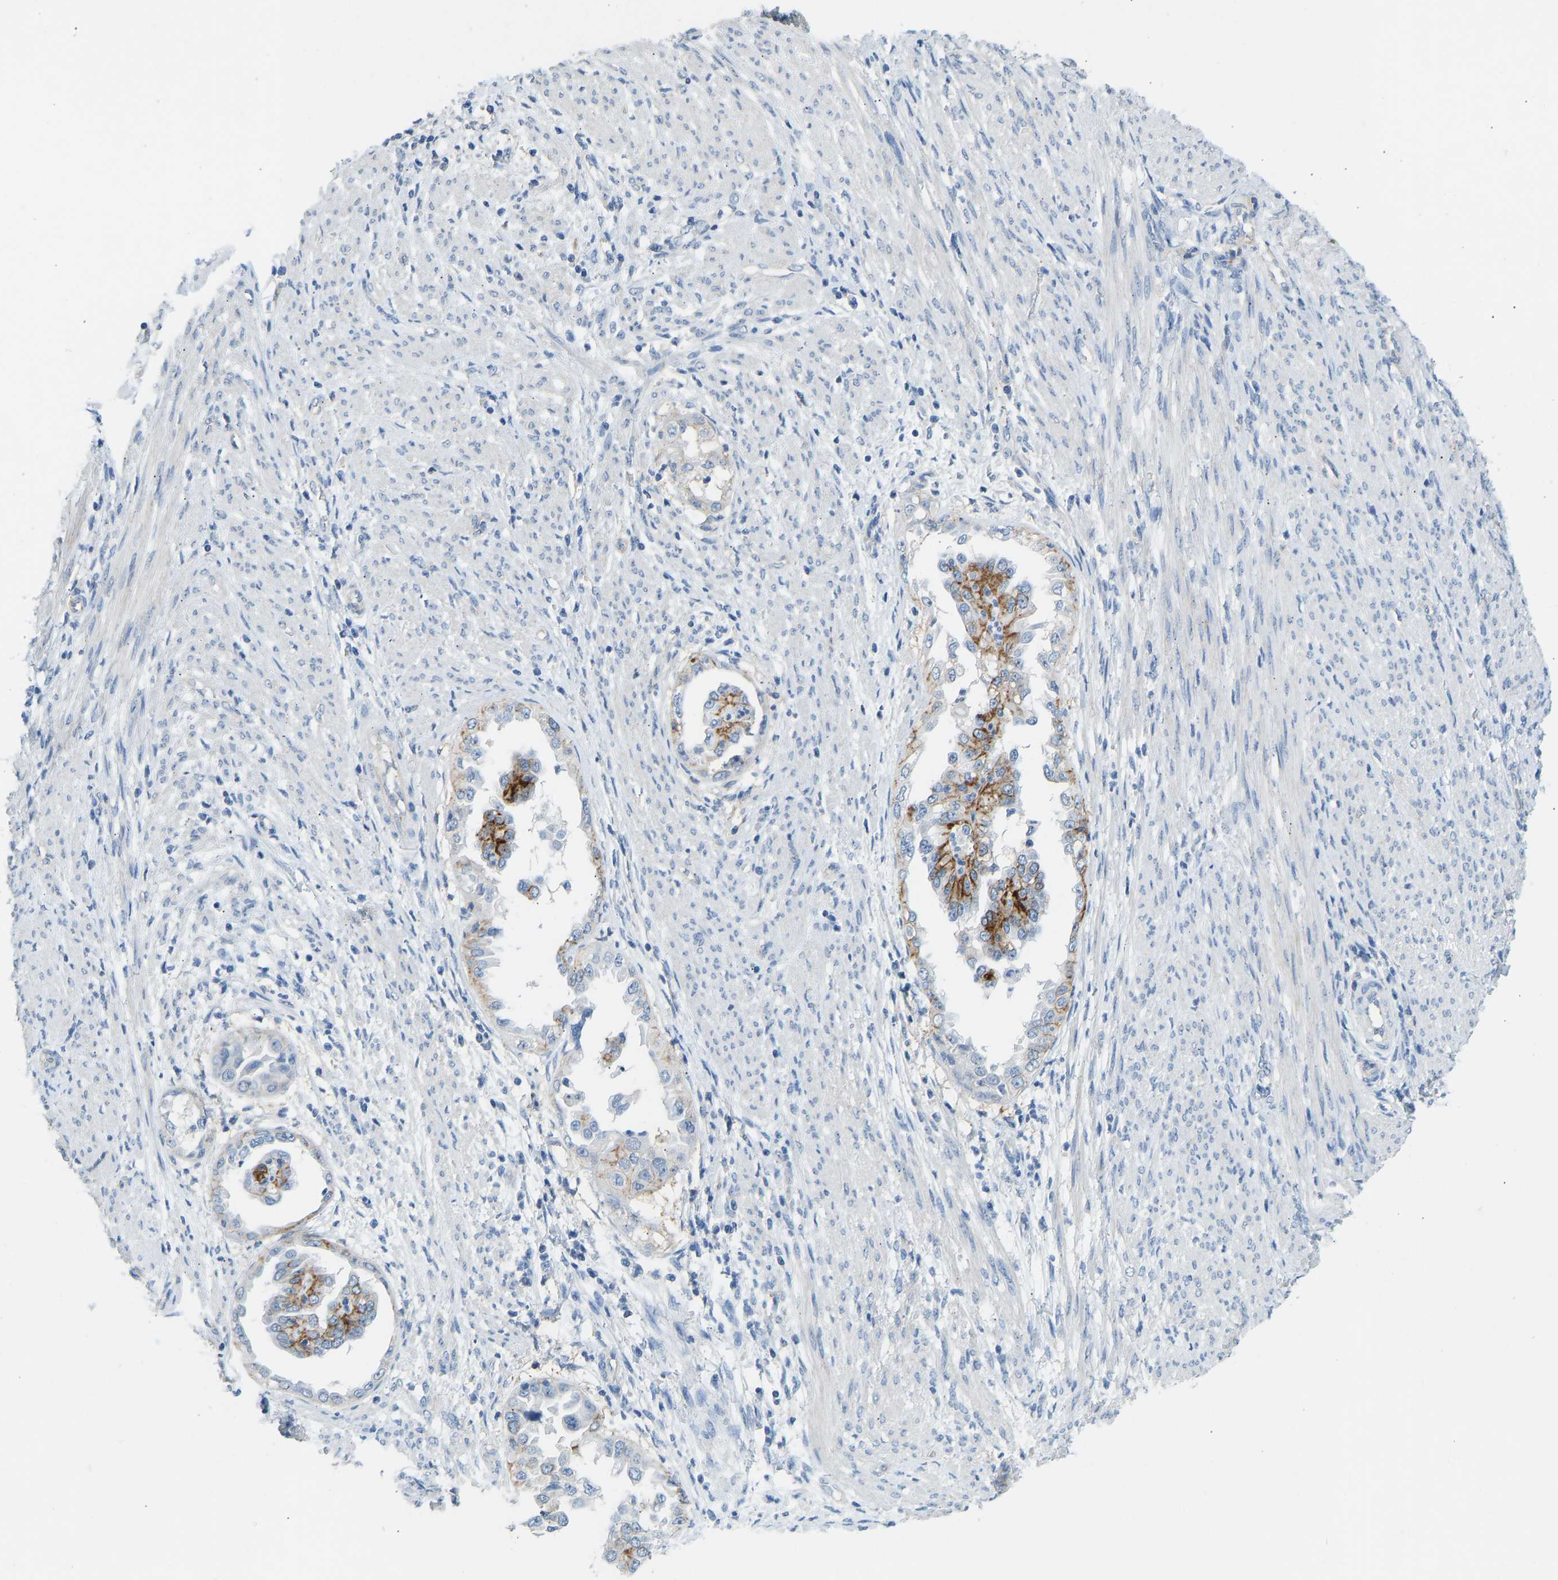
{"staining": {"intensity": "strong", "quantity": "25%-75%", "location": "cytoplasmic/membranous"}, "tissue": "endometrial cancer", "cell_type": "Tumor cells", "image_type": "cancer", "snomed": [{"axis": "morphology", "description": "Adenocarcinoma, NOS"}, {"axis": "topography", "description": "Endometrium"}], "caption": "There is high levels of strong cytoplasmic/membranous positivity in tumor cells of adenocarcinoma (endometrial), as demonstrated by immunohistochemical staining (brown color).", "gene": "ATP1A1", "patient": {"sex": "female", "age": 85}}